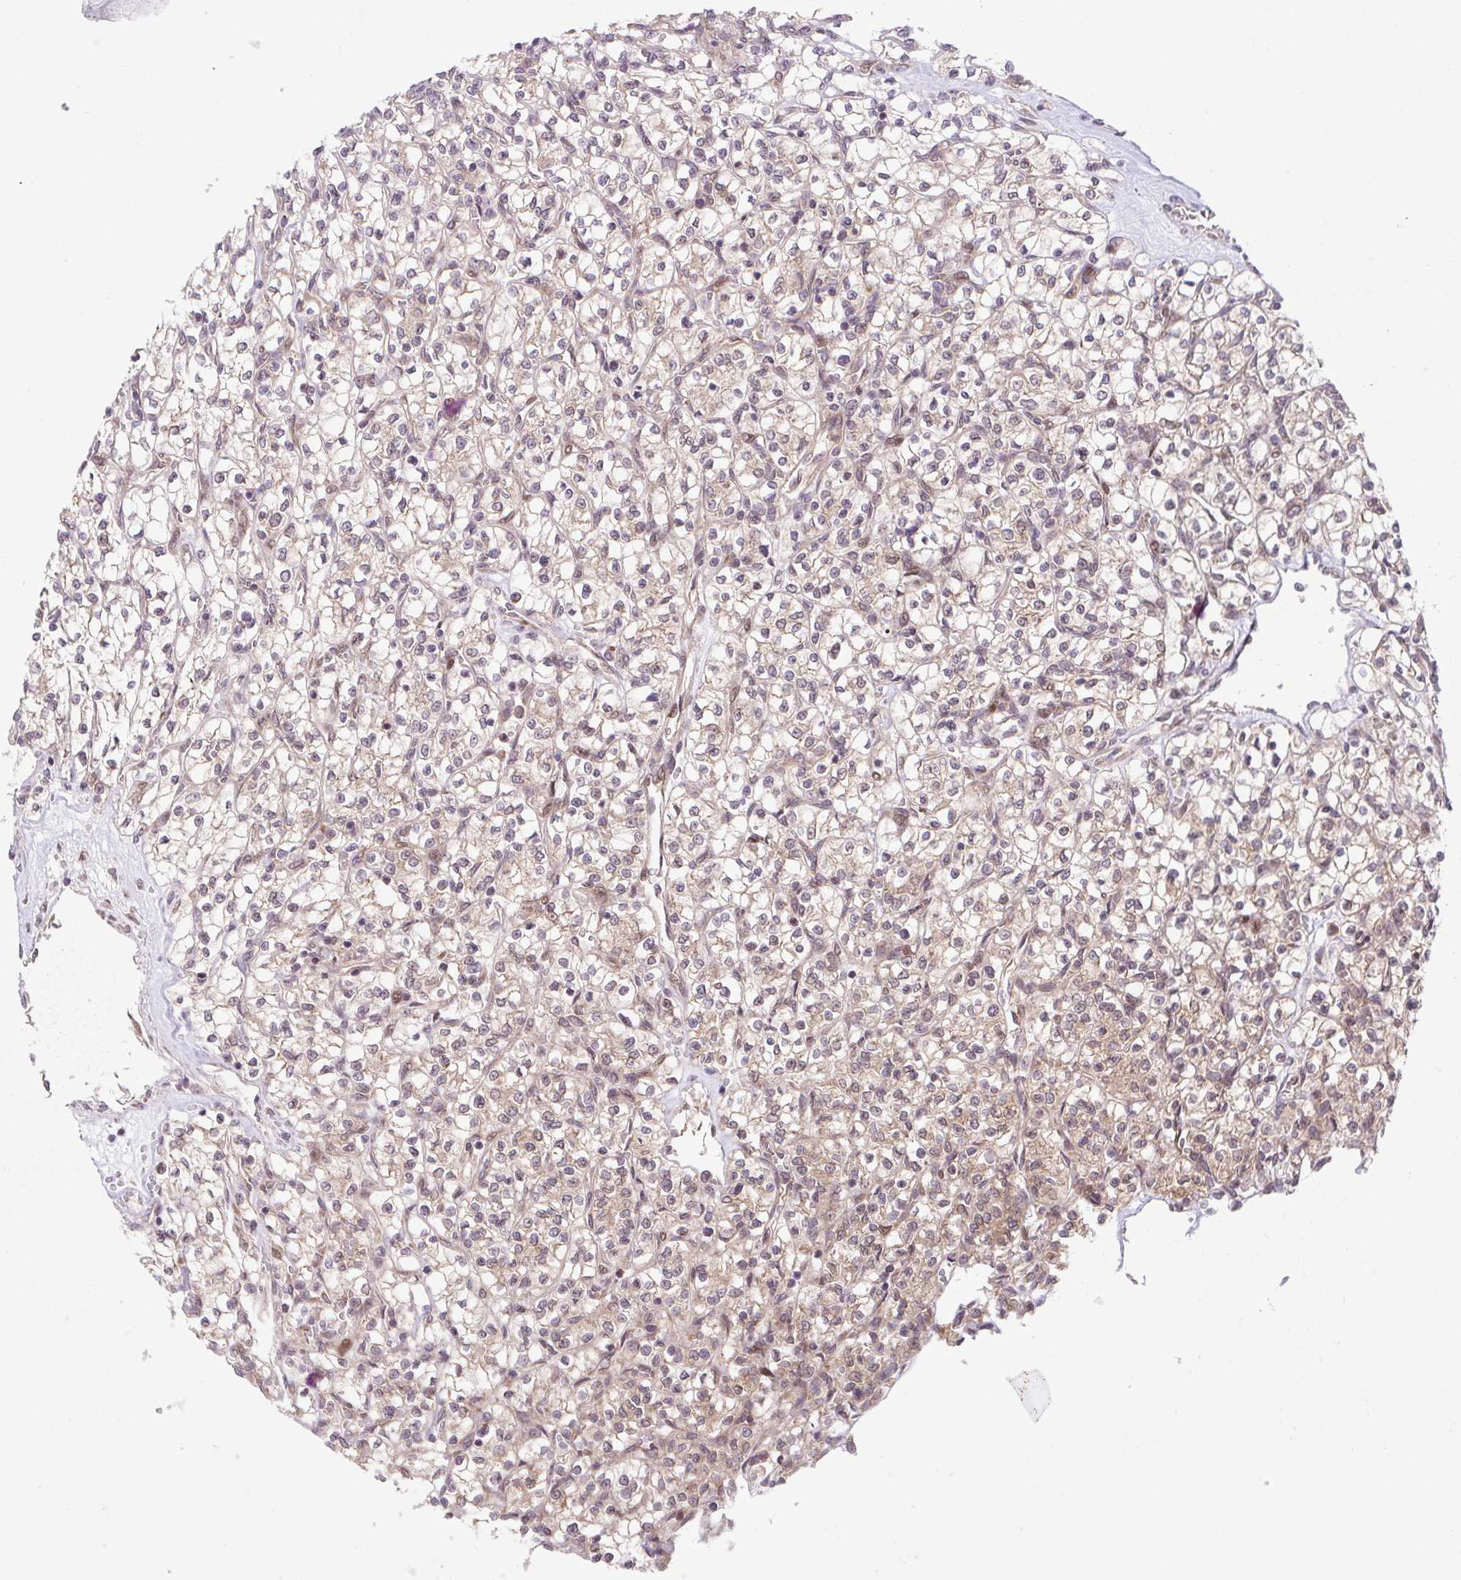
{"staining": {"intensity": "weak", "quantity": "25%-75%", "location": "cytoplasmic/membranous,nuclear"}, "tissue": "renal cancer", "cell_type": "Tumor cells", "image_type": "cancer", "snomed": [{"axis": "morphology", "description": "Adenocarcinoma, NOS"}, {"axis": "topography", "description": "Kidney"}], "caption": "This image exhibits IHC staining of human adenocarcinoma (renal), with low weak cytoplasmic/membranous and nuclear positivity in about 25%-75% of tumor cells.", "gene": "HFE", "patient": {"sex": "female", "age": 64}}